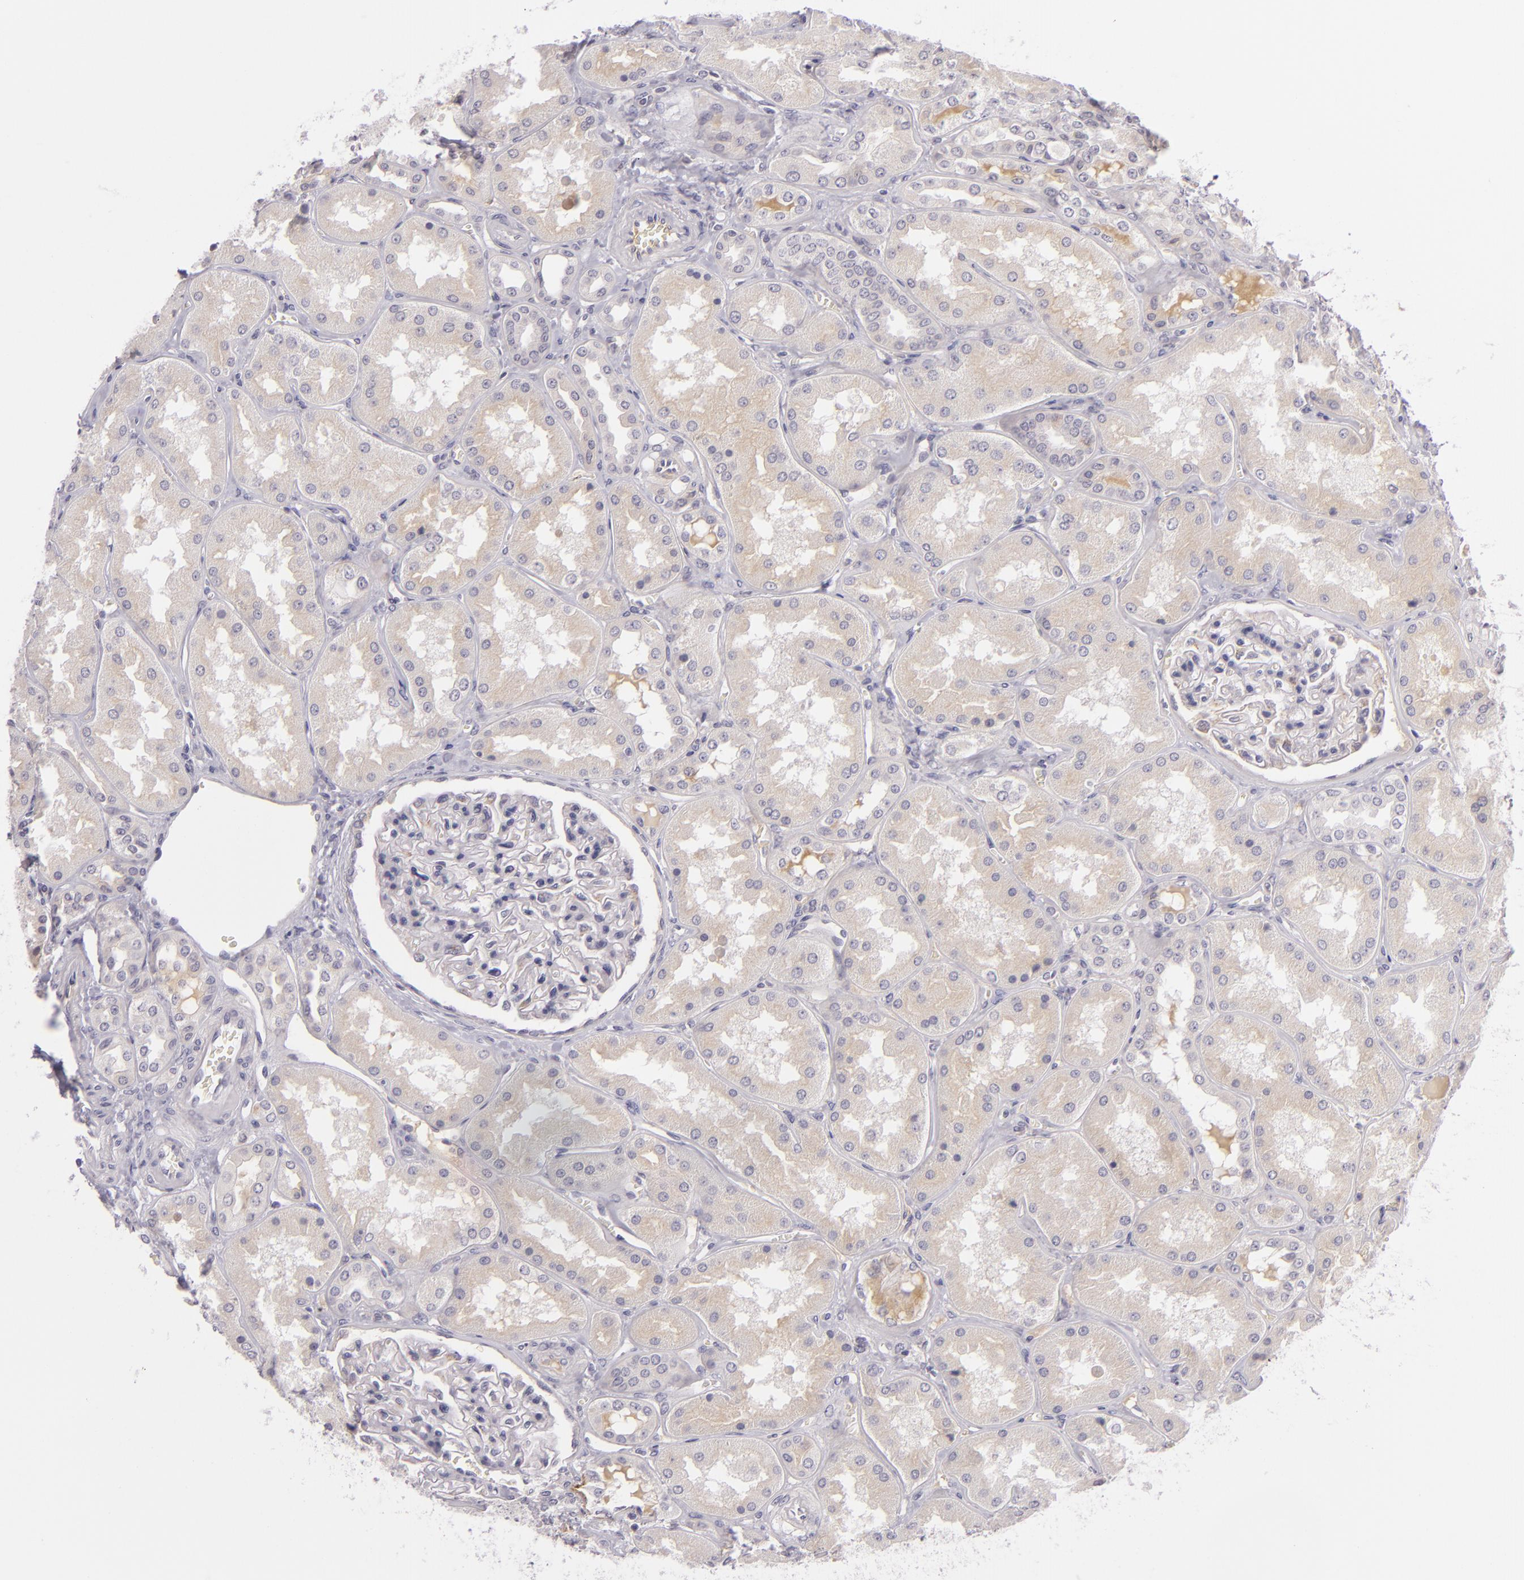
{"staining": {"intensity": "negative", "quantity": "none", "location": "none"}, "tissue": "kidney", "cell_type": "Cells in glomeruli", "image_type": "normal", "snomed": [{"axis": "morphology", "description": "Normal tissue, NOS"}, {"axis": "topography", "description": "Kidney"}], "caption": "Histopathology image shows no significant protein positivity in cells in glomeruli of unremarkable kidney. Brightfield microscopy of immunohistochemistry (IHC) stained with DAB (3,3'-diaminobenzidine) (brown) and hematoxylin (blue), captured at high magnification.", "gene": "DAG1", "patient": {"sex": "female", "age": 56}}